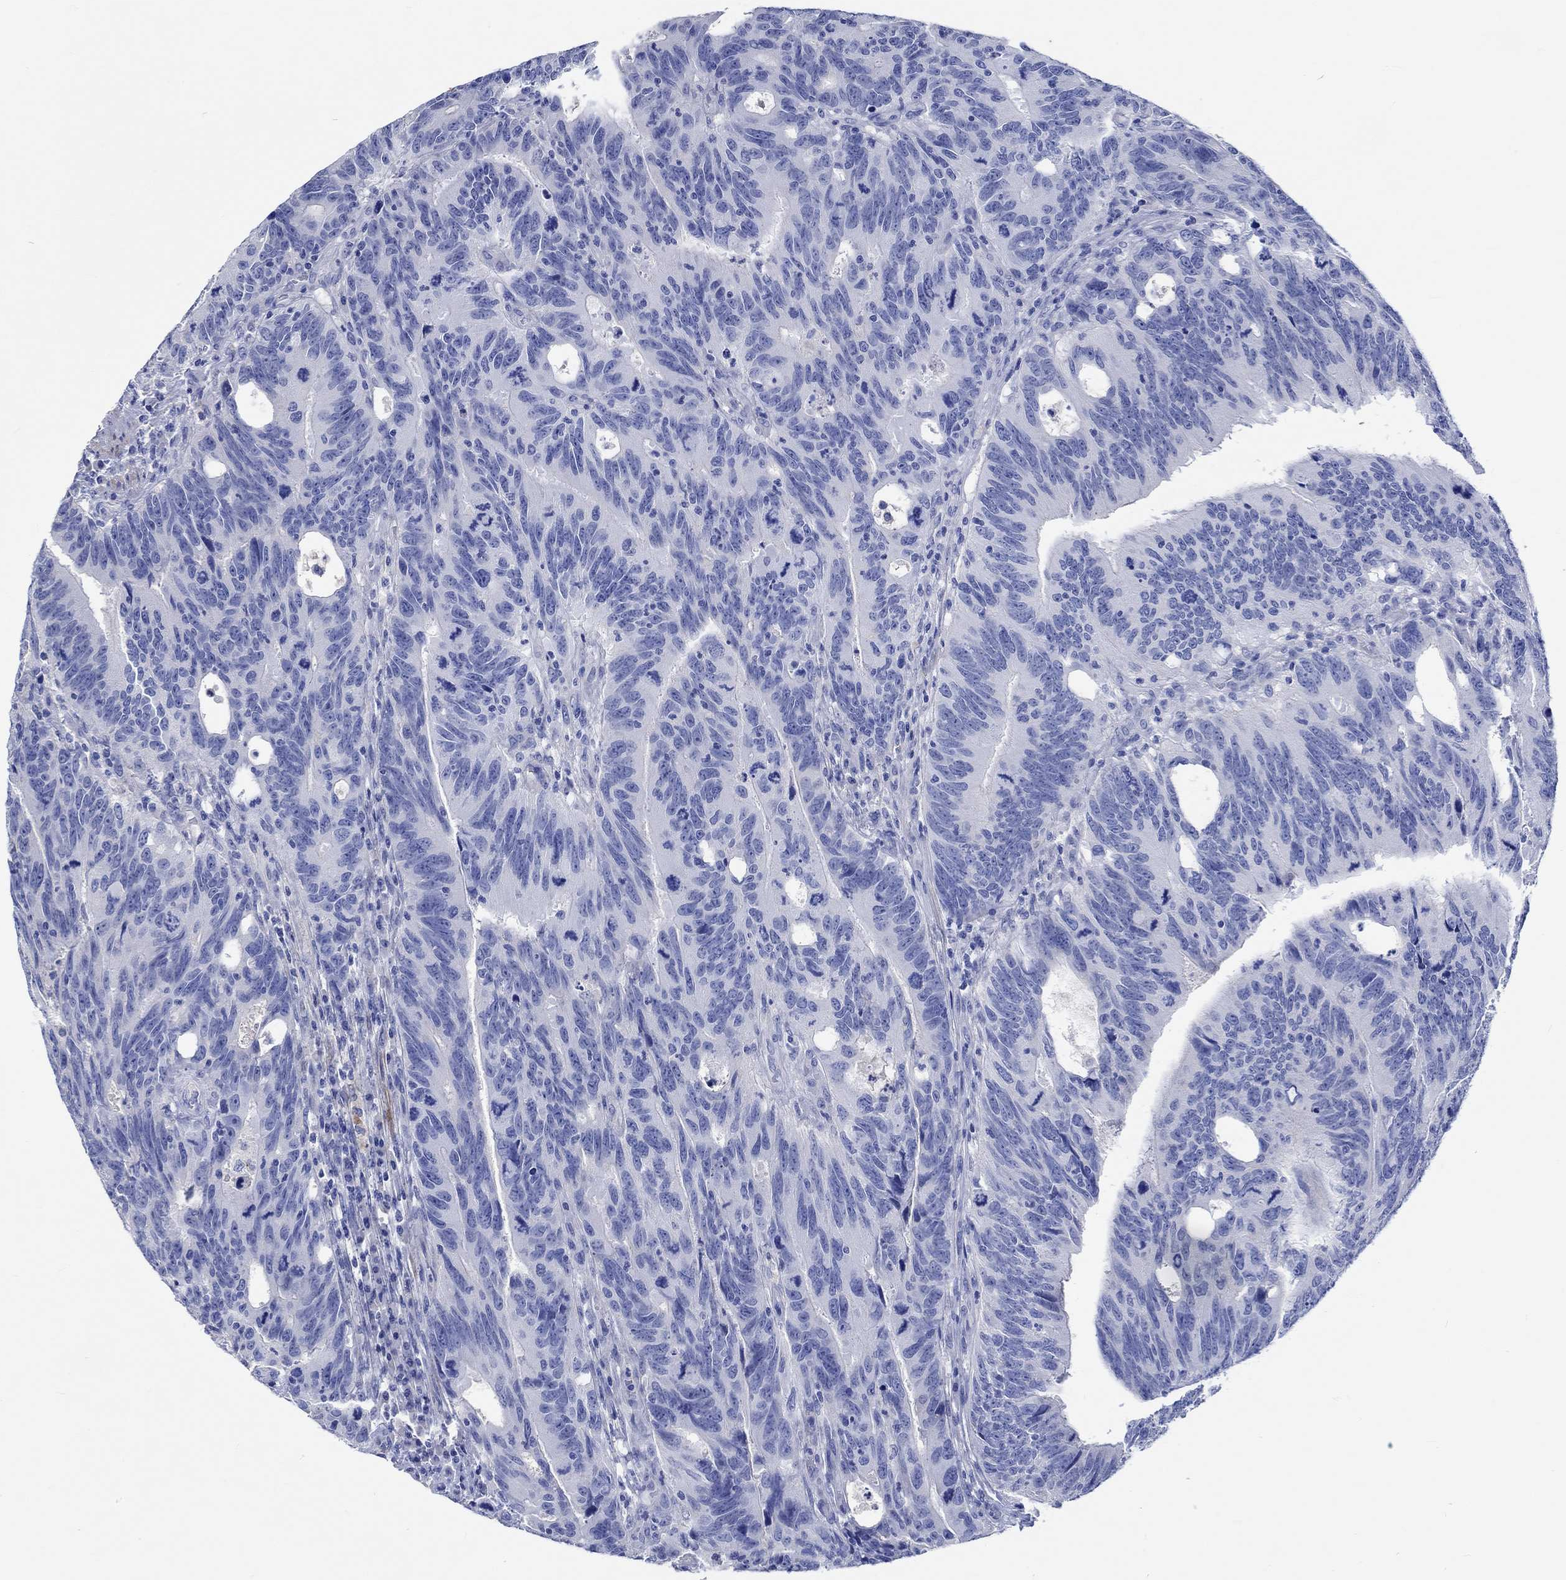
{"staining": {"intensity": "negative", "quantity": "none", "location": "none"}, "tissue": "colorectal cancer", "cell_type": "Tumor cells", "image_type": "cancer", "snomed": [{"axis": "morphology", "description": "Adenocarcinoma, NOS"}, {"axis": "topography", "description": "Colon"}], "caption": "An immunohistochemistry micrograph of colorectal cancer is shown. There is no staining in tumor cells of colorectal cancer.", "gene": "SHISA4", "patient": {"sex": "female", "age": 77}}